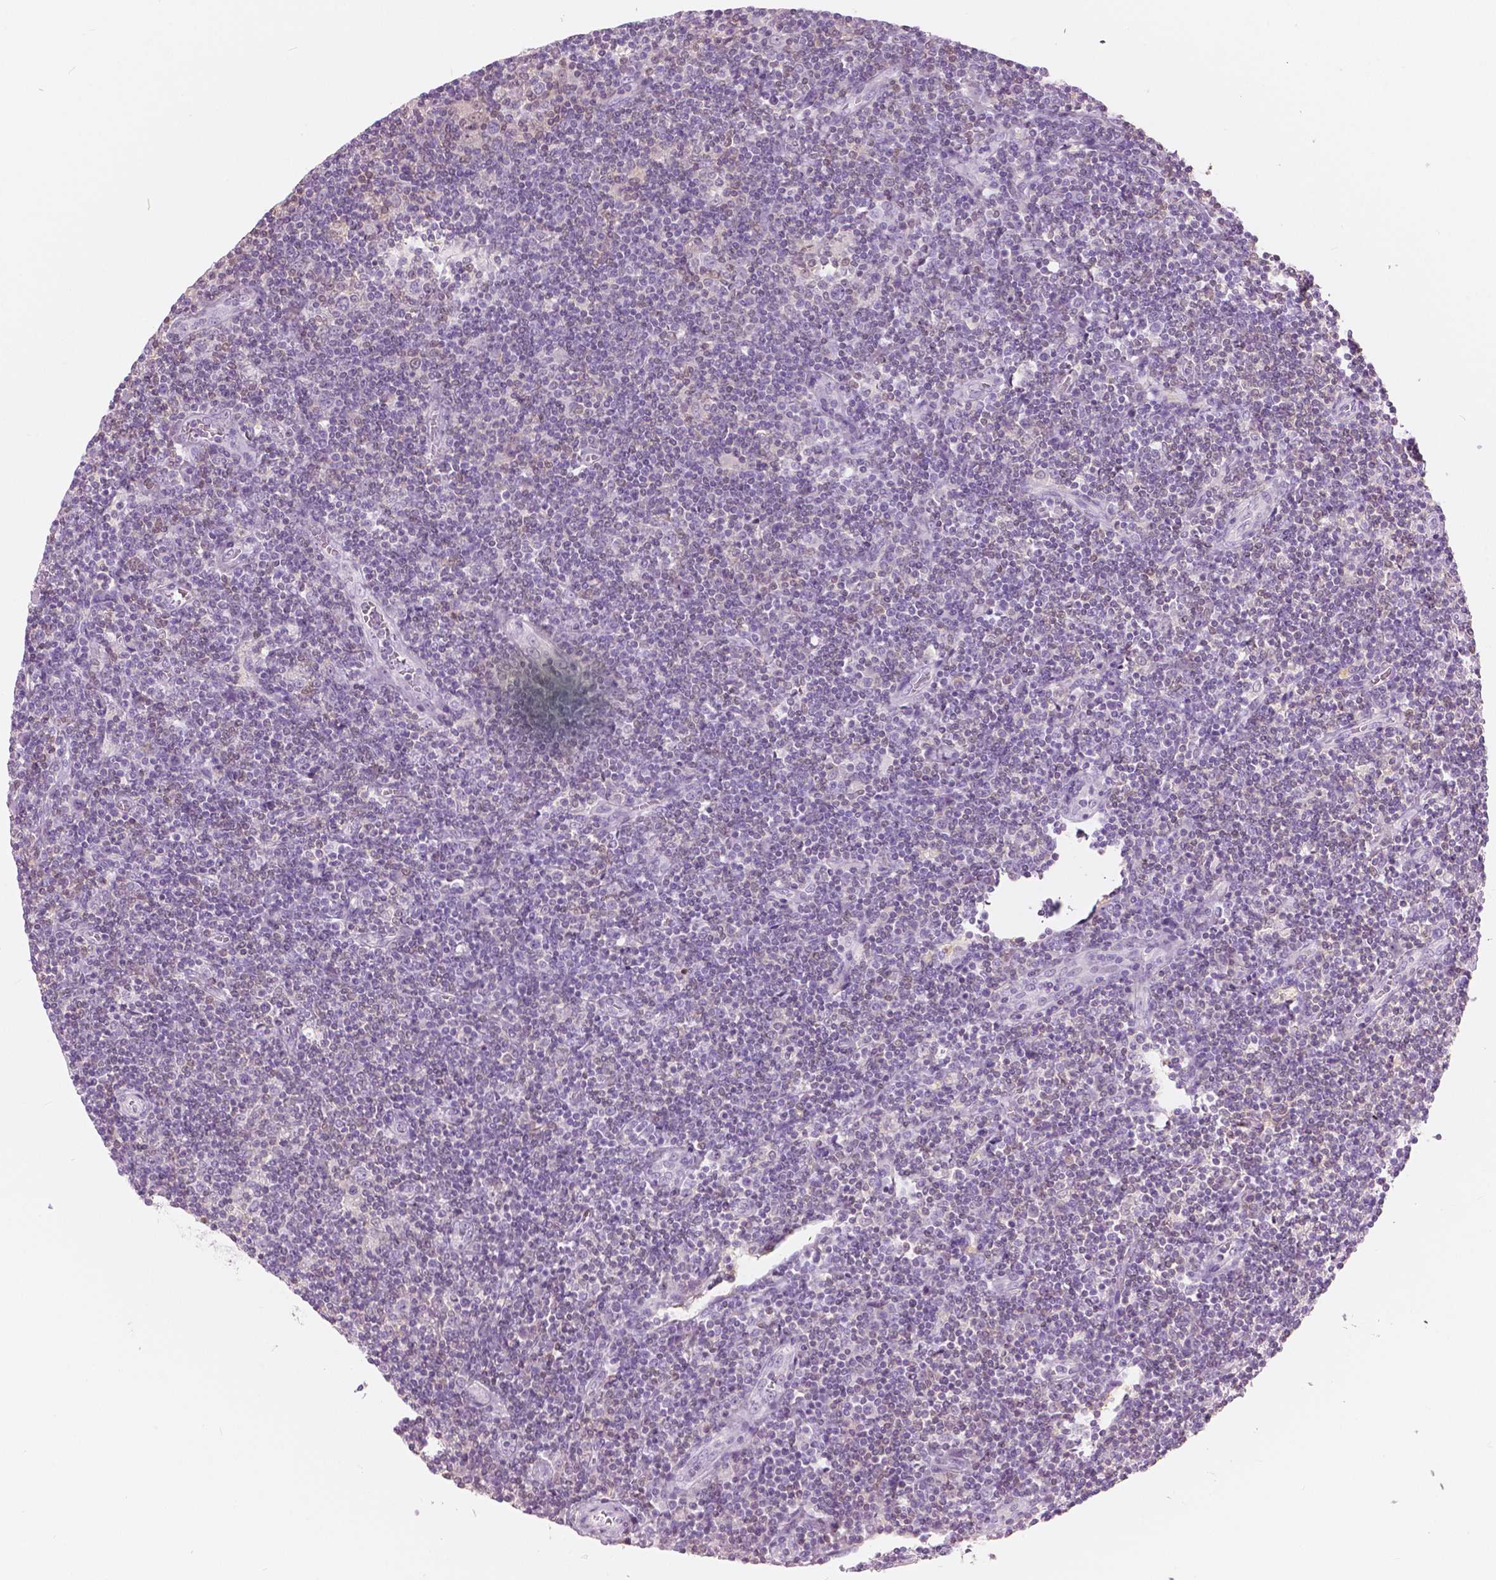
{"staining": {"intensity": "negative", "quantity": "none", "location": "none"}, "tissue": "lymphoma", "cell_type": "Tumor cells", "image_type": "cancer", "snomed": [{"axis": "morphology", "description": "Hodgkin's disease, NOS"}, {"axis": "topography", "description": "Lymph node"}], "caption": "IHC photomicrograph of human lymphoma stained for a protein (brown), which reveals no positivity in tumor cells.", "gene": "GALM", "patient": {"sex": "male", "age": 40}}